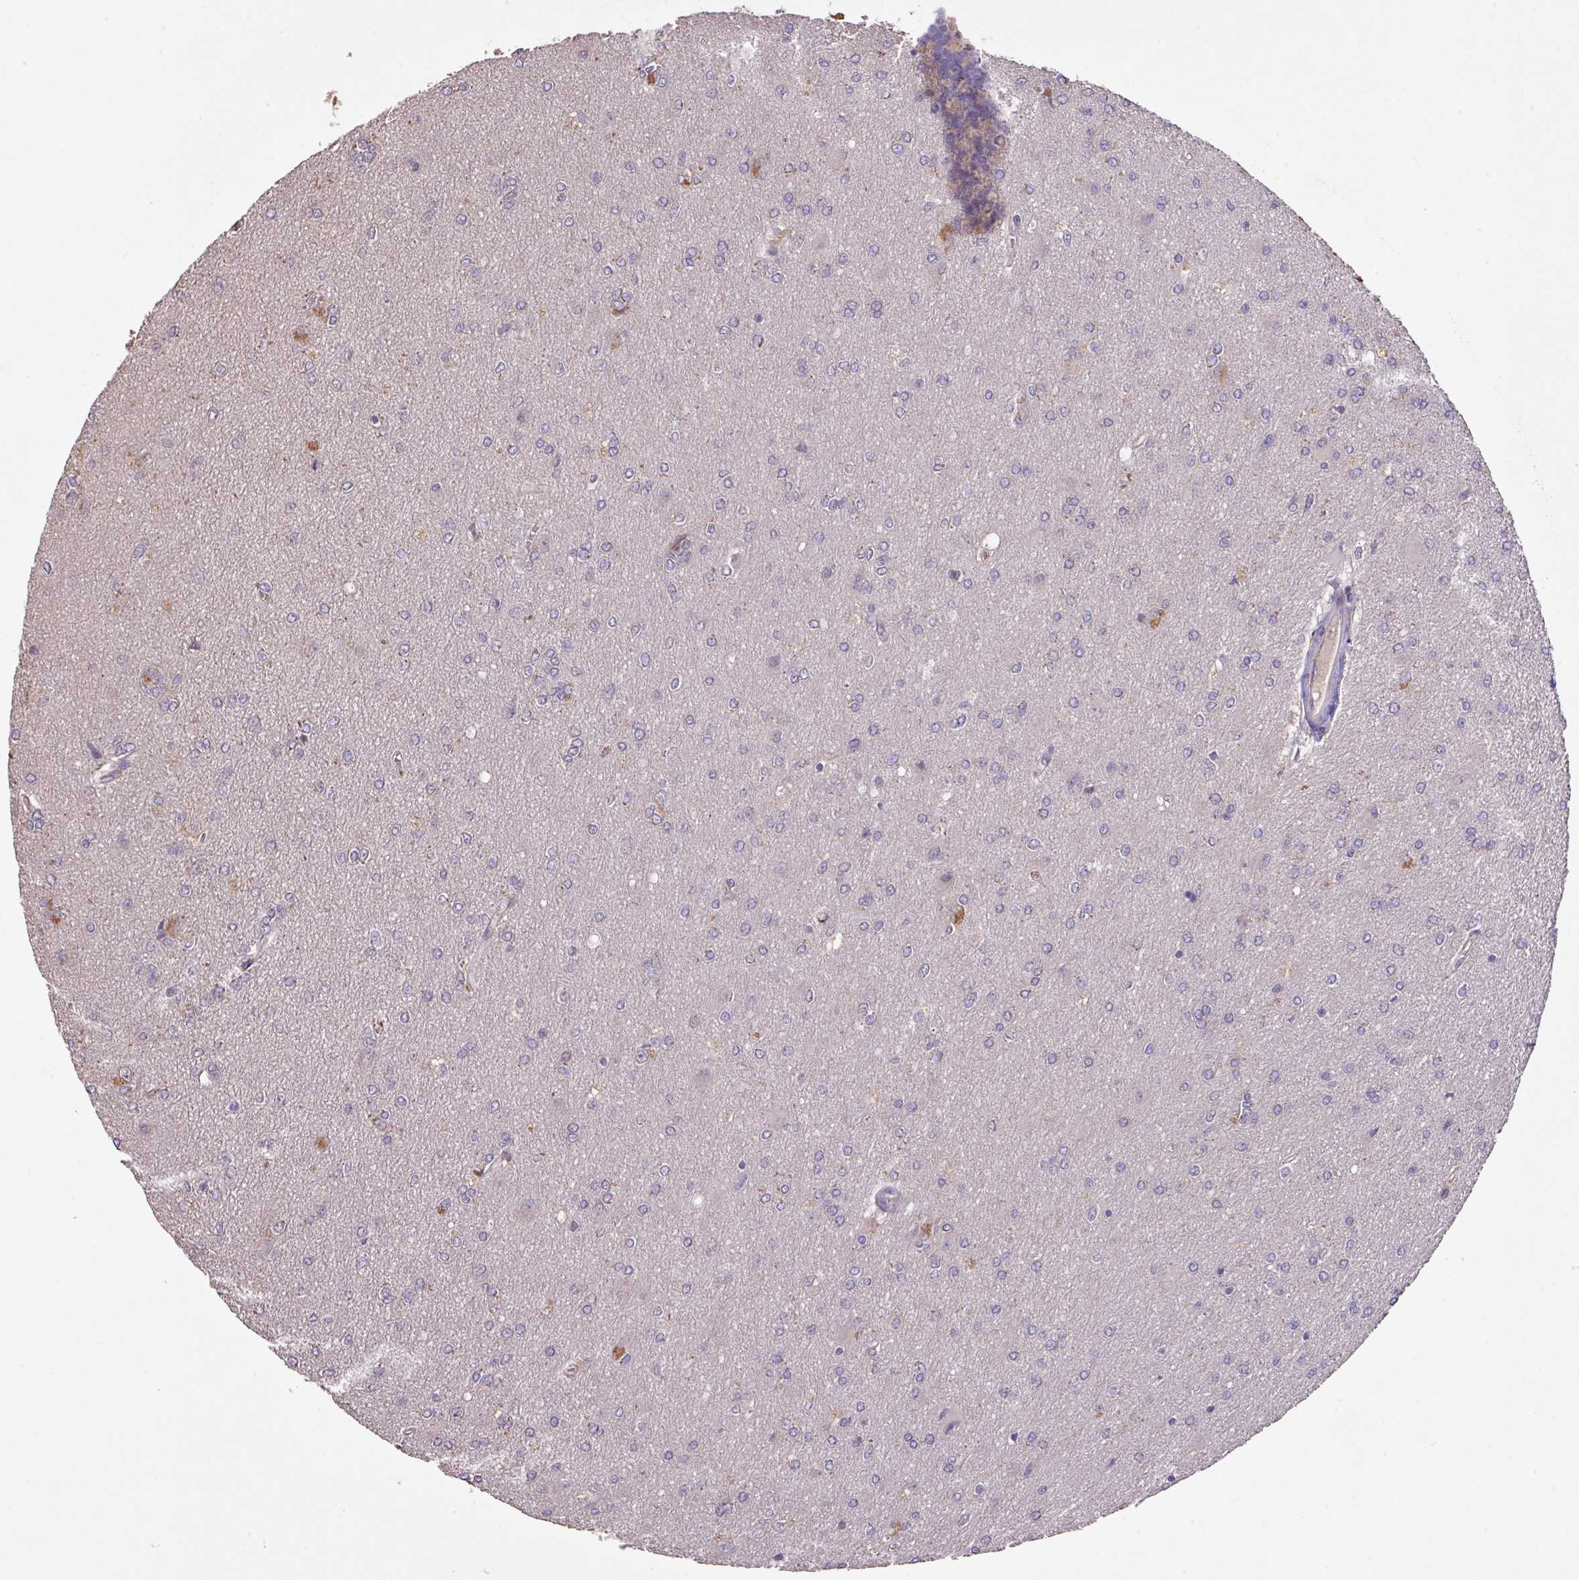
{"staining": {"intensity": "negative", "quantity": "none", "location": "none"}, "tissue": "glioma", "cell_type": "Tumor cells", "image_type": "cancer", "snomed": [{"axis": "morphology", "description": "Glioma, malignant, High grade"}, {"axis": "topography", "description": "Brain"}], "caption": "Micrograph shows no protein positivity in tumor cells of glioma tissue.", "gene": "PRADC1", "patient": {"sex": "male", "age": 67}}